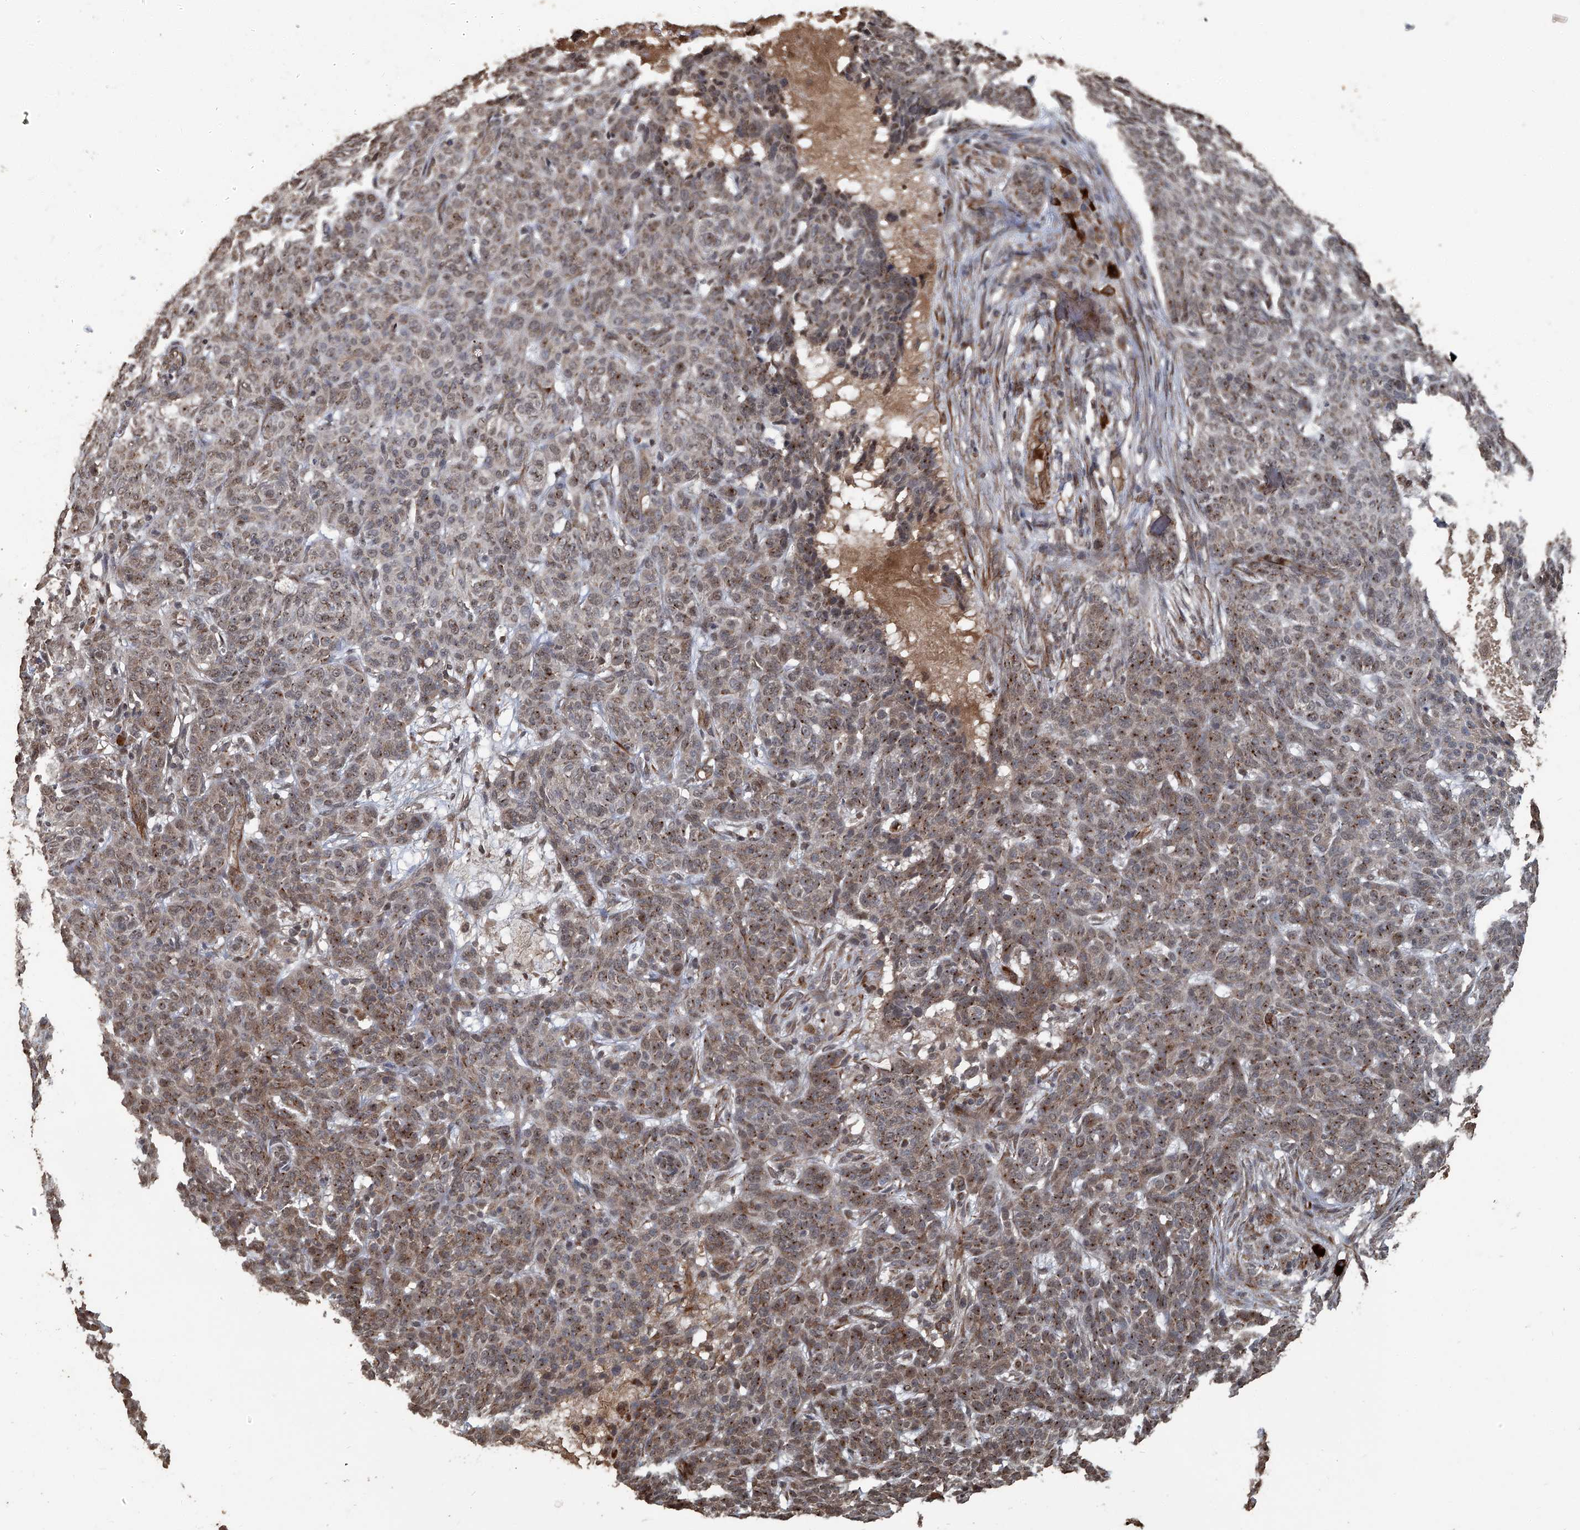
{"staining": {"intensity": "moderate", "quantity": "25%-75%", "location": "cytoplasmic/membranous,nuclear"}, "tissue": "skin cancer", "cell_type": "Tumor cells", "image_type": "cancer", "snomed": [{"axis": "morphology", "description": "Basal cell carcinoma"}, {"axis": "topography", "description": "Skin"}], "caption": "About 25%-75% of tumor cells in human basal cell carcinoma (skin) reveal moderate cytoplasmic/membranous and nuclear protein staining as visualized by brown immunohistochemical staining.", "gene": "GPR132", "patient": {"sex": "male", "age": 85}}